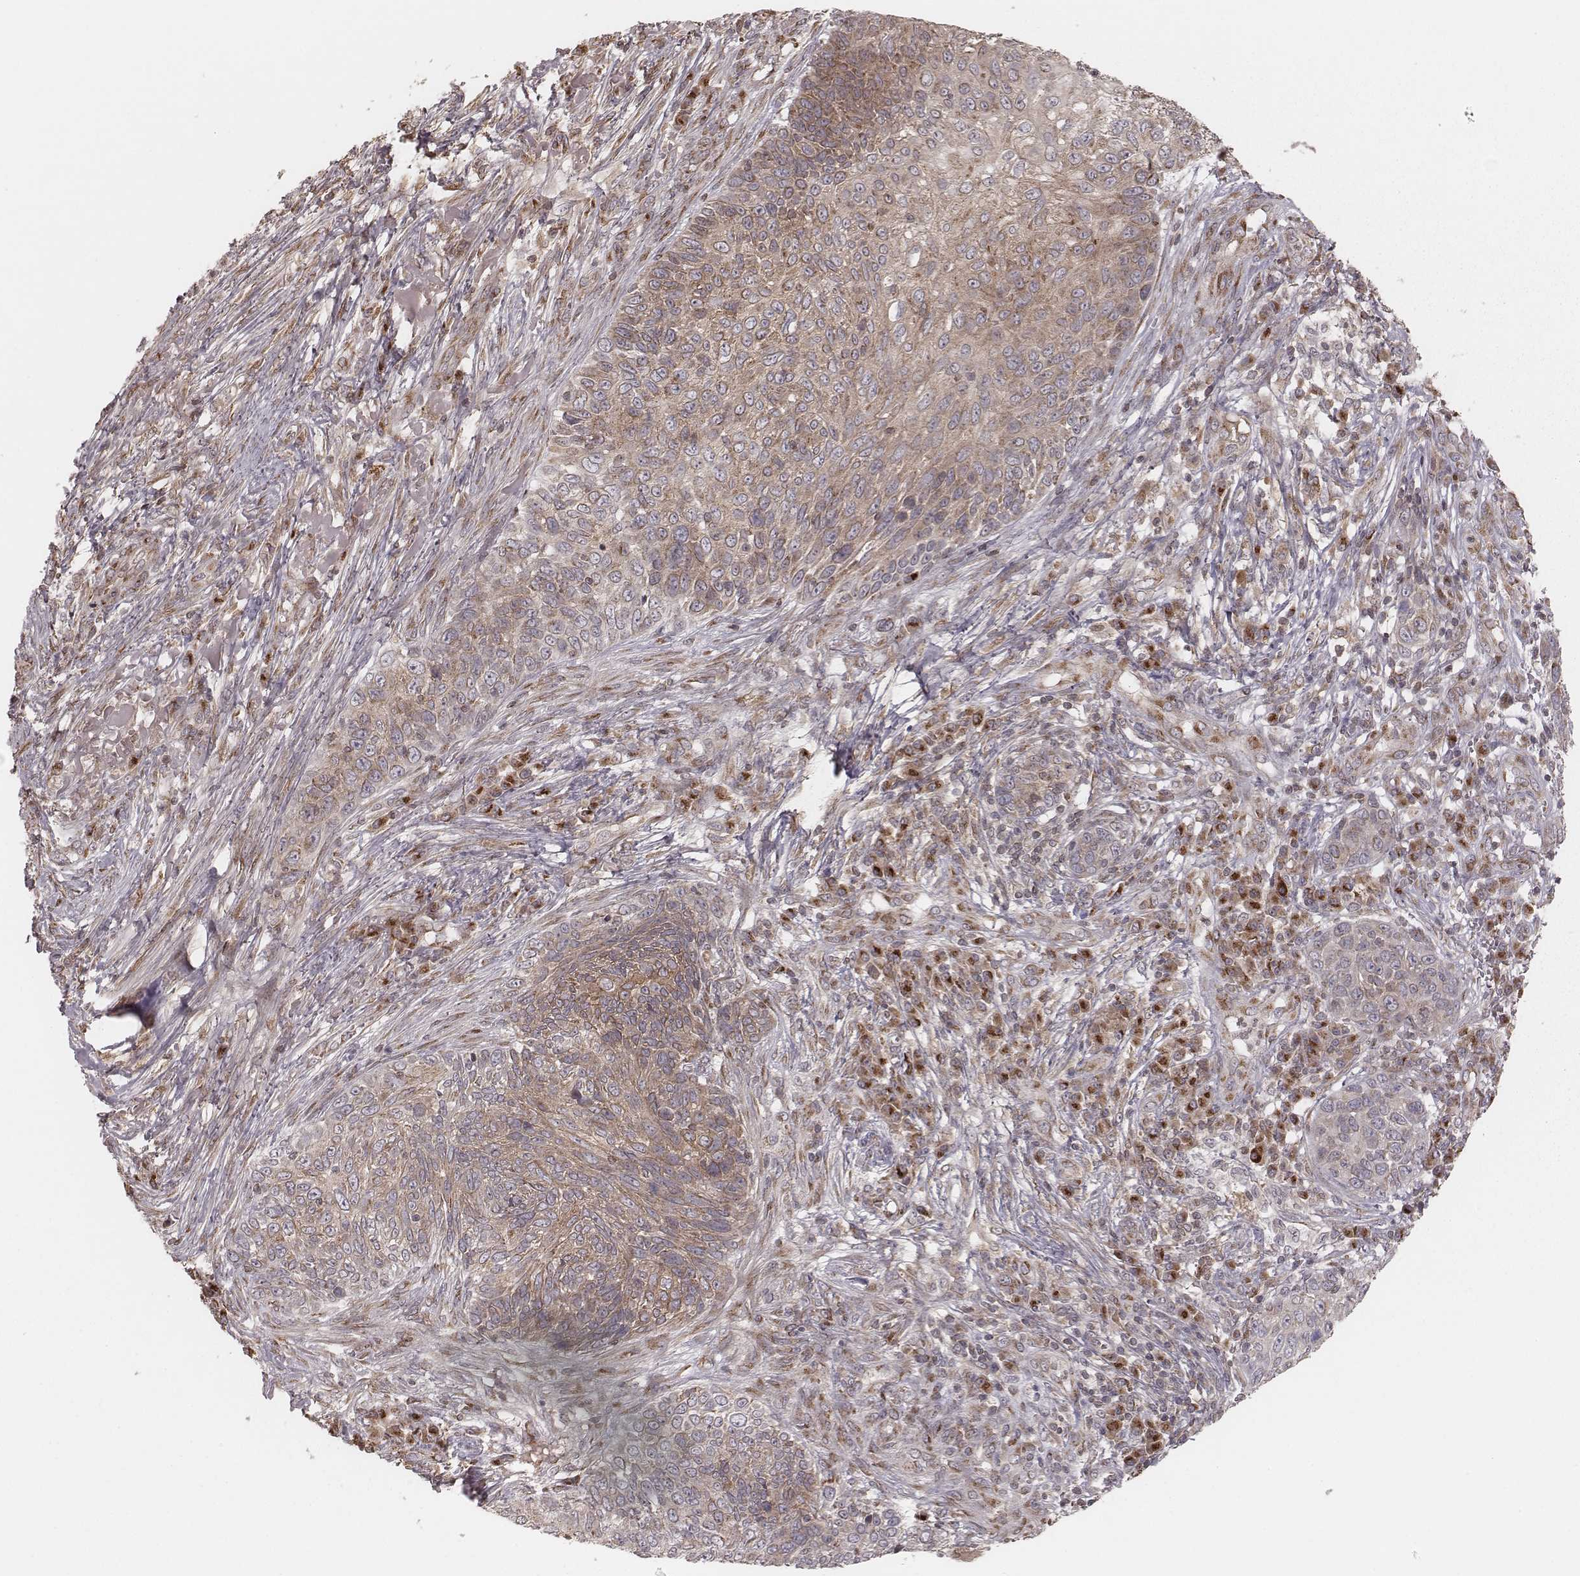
{"staining": {"intensity": "weak", "quantity": ">75%", "location": "cytoplasmic/membranous"}, "tissue": "skin cancer", "cell_type": "Tumor cells", "image_type": "cancer", "snomed": [{"axis": "morphology", "description": "Squamous cell carcinoma, NOS"}, {"axis": "topography", "description": "Skin"}], "caption": "This histopathology image shows immunohistochemistry (IHC) staining of skin cancer (squamous cell carcinoma), with low weak cytoplasmic/membranous expression in about >75% of tumor cells.", "gene": "MYO19", "patient": {"sex": "male", "age": 92}}